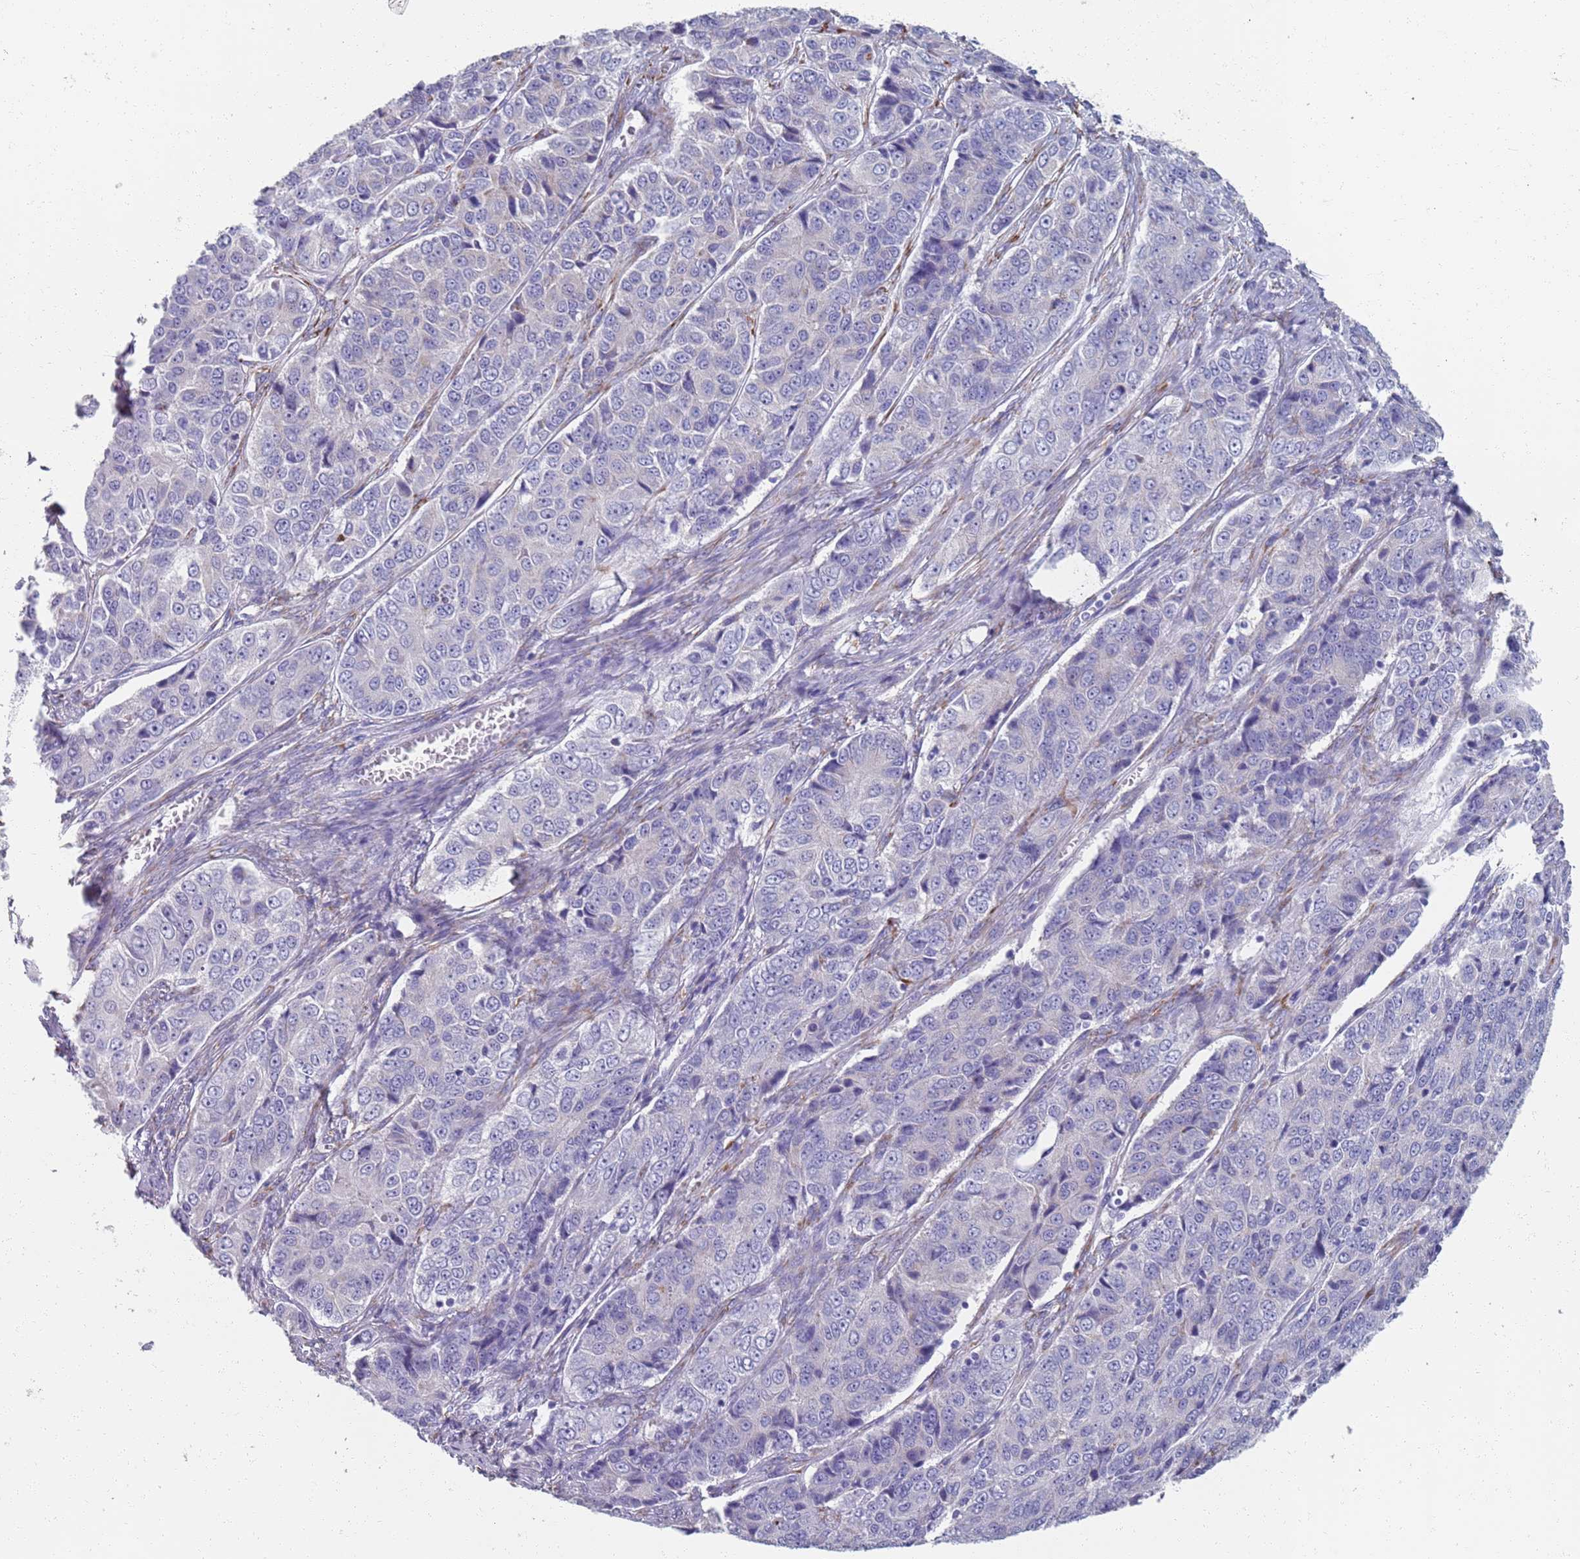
{"staining": {"intensity": "negative", "quantity": "none", "location": "none"}, "tissue": "ovarian cancer", "cell_type": "Tumor cells", "image_type": "cancer", "snomed": [{"axis": "morphology", "description": "Carcinoma, endometroid"}, {"axis": "topography", "description": "Ovary"}], "caption": "Tumor cells are negative for brown protein staining in ovarian cancer.", "gene": "PLOD1", "patient": {"sex": "female", "age": 51}}